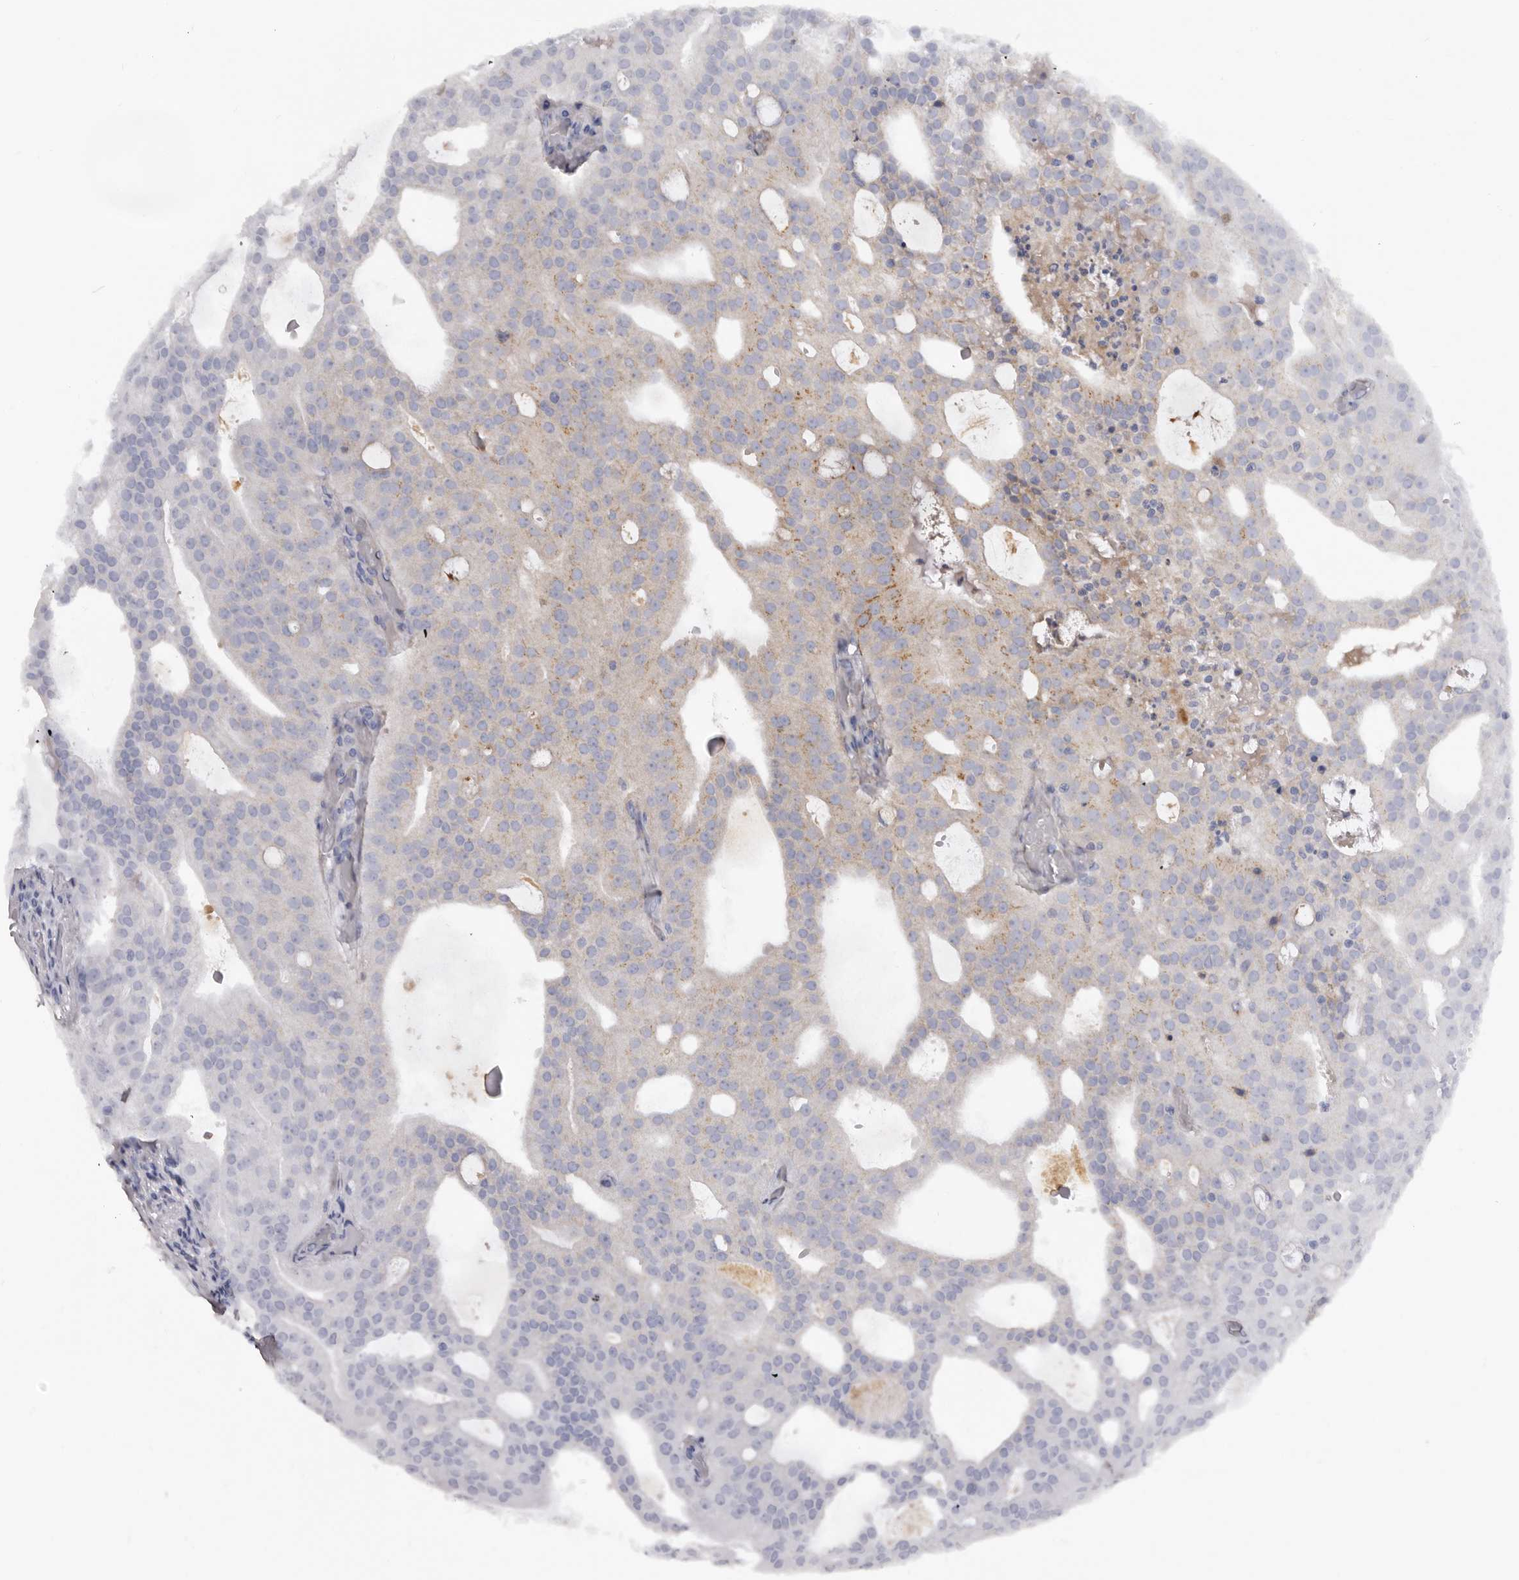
{"staining": {"intensity": "moderate", "quantity": "<25%", "location": "cytoplasmic/membranous"}, "tissue": "prostate cancer", "cell_type": "Tumor cells", "image_type": "cancer", "snomed": [{"axis": "morphology", "description": "Adenocarcinoma, Medium grade"}, {"axis": "topography", "description": "Prostate"}], "caption": "High-magnification brightfield microscopy of medium-grade adenocarcinoma (prostate) stained with DAB (3,3'-diaminobenzidine) (brown) and counterstained with hematoxylin (blue). tumor cells exhibit moderate cytoplasmic/membranous staining is seen in about<25% of cells. (IHC, brightfield microscopy, high magnification).", "gene": "ASIC5", "patient": {"sex": "male", "age": 88}}